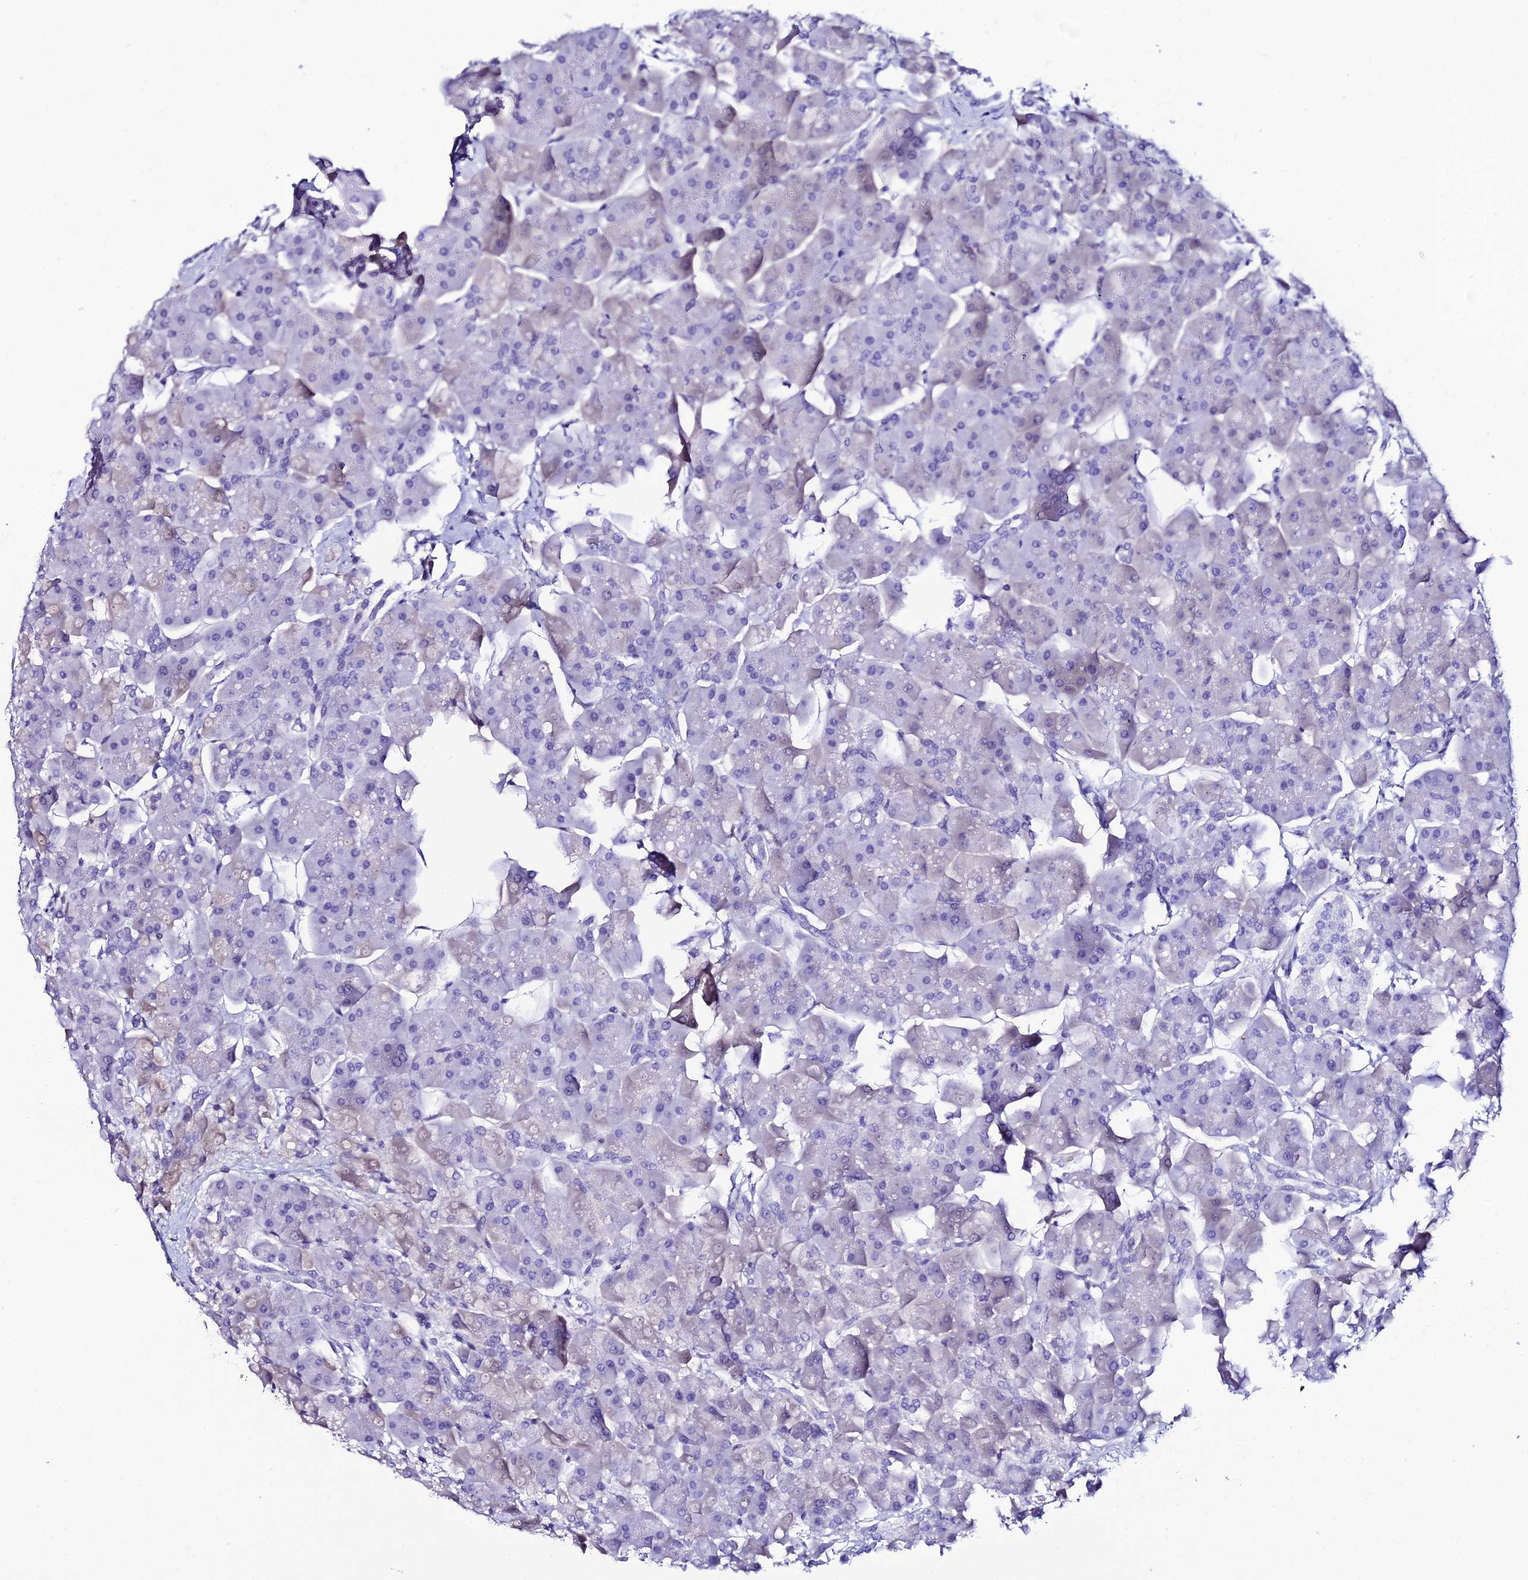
{"staining": {"intensity": "negative", "quantity": "none", "location": "none"}, "tissue": "pancreas", "cell_type": "Exocrine glandular cells", "image_type": "normal", "snomed": [{"axis": "morphology", "description": "Normal tissue, NOS"}, {"axis": "topography", "description": "Pancreas"}], "caption": "The IHC image has no significant expression in exocrine glandular cells of pancreas.", "gene": "DEFB132", "patient": {"sex": "male", "age": 66}}